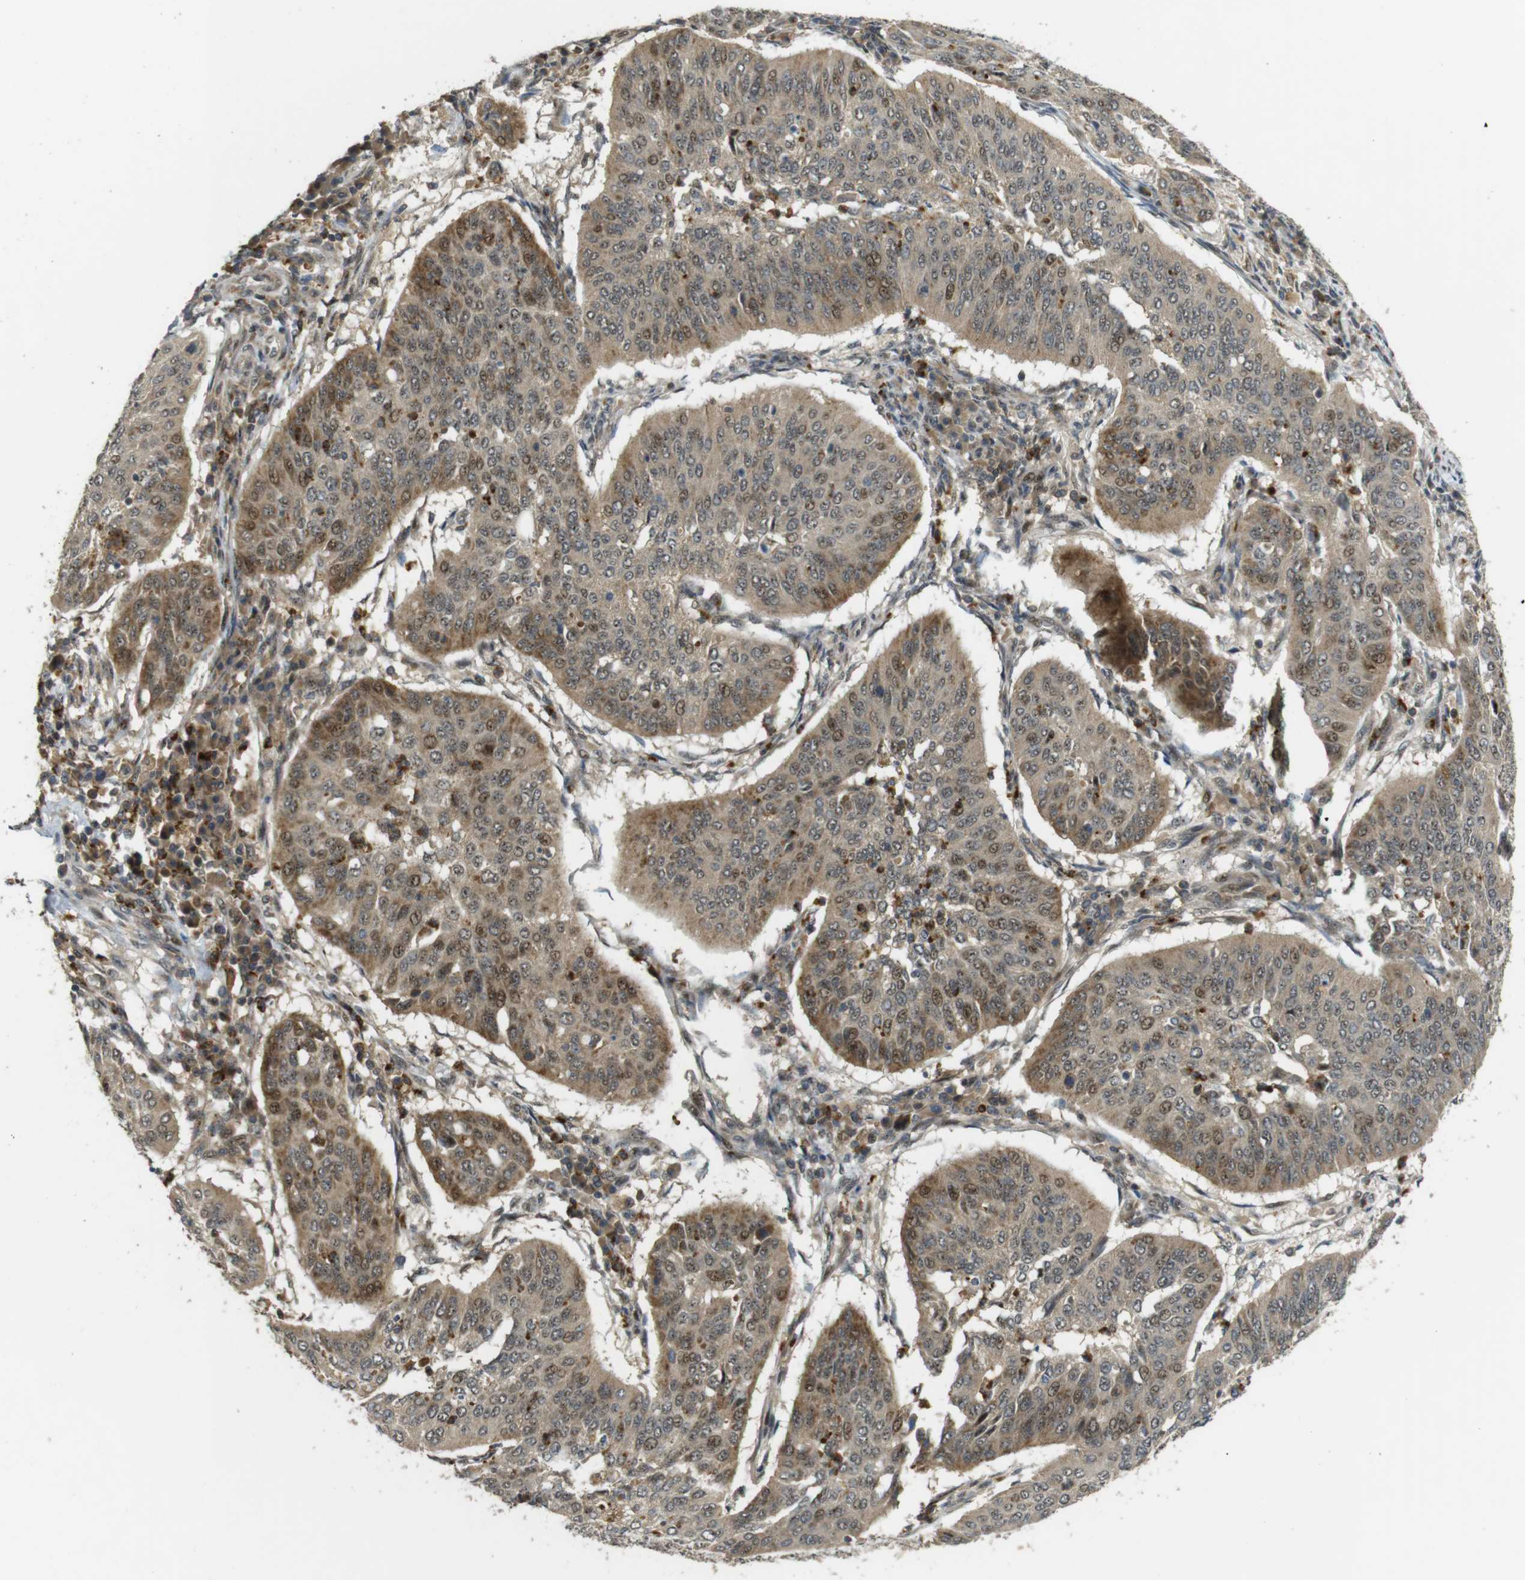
{"staining": {"intensity": "moderate", "quantity": ">75%", "location": "cytoplasmic/membranous,nuclear"}, "tissue": "cervical cancer", "cell_type": "Tumor cells", "image_type": "cancer", "snomed": [{"axis": "morphology", "description": "Normal tissue, NOS"}, {"axis": "morphology", "description": "Squamous cell carcinoma, NOS"}, {"axis": "topography", "description": "Cervix"}], "caption": "Cervical squamous cell carcinoma stained with DAB (3,3'-diaminobenzidine) immunohistochemistry demonstrates medium levels of moderate cytoplasmic/membranous and nuclear staining in about >75% of tumor cells.", "gene": "TMX3", "patient": {"sex": "female", "age": 39}}